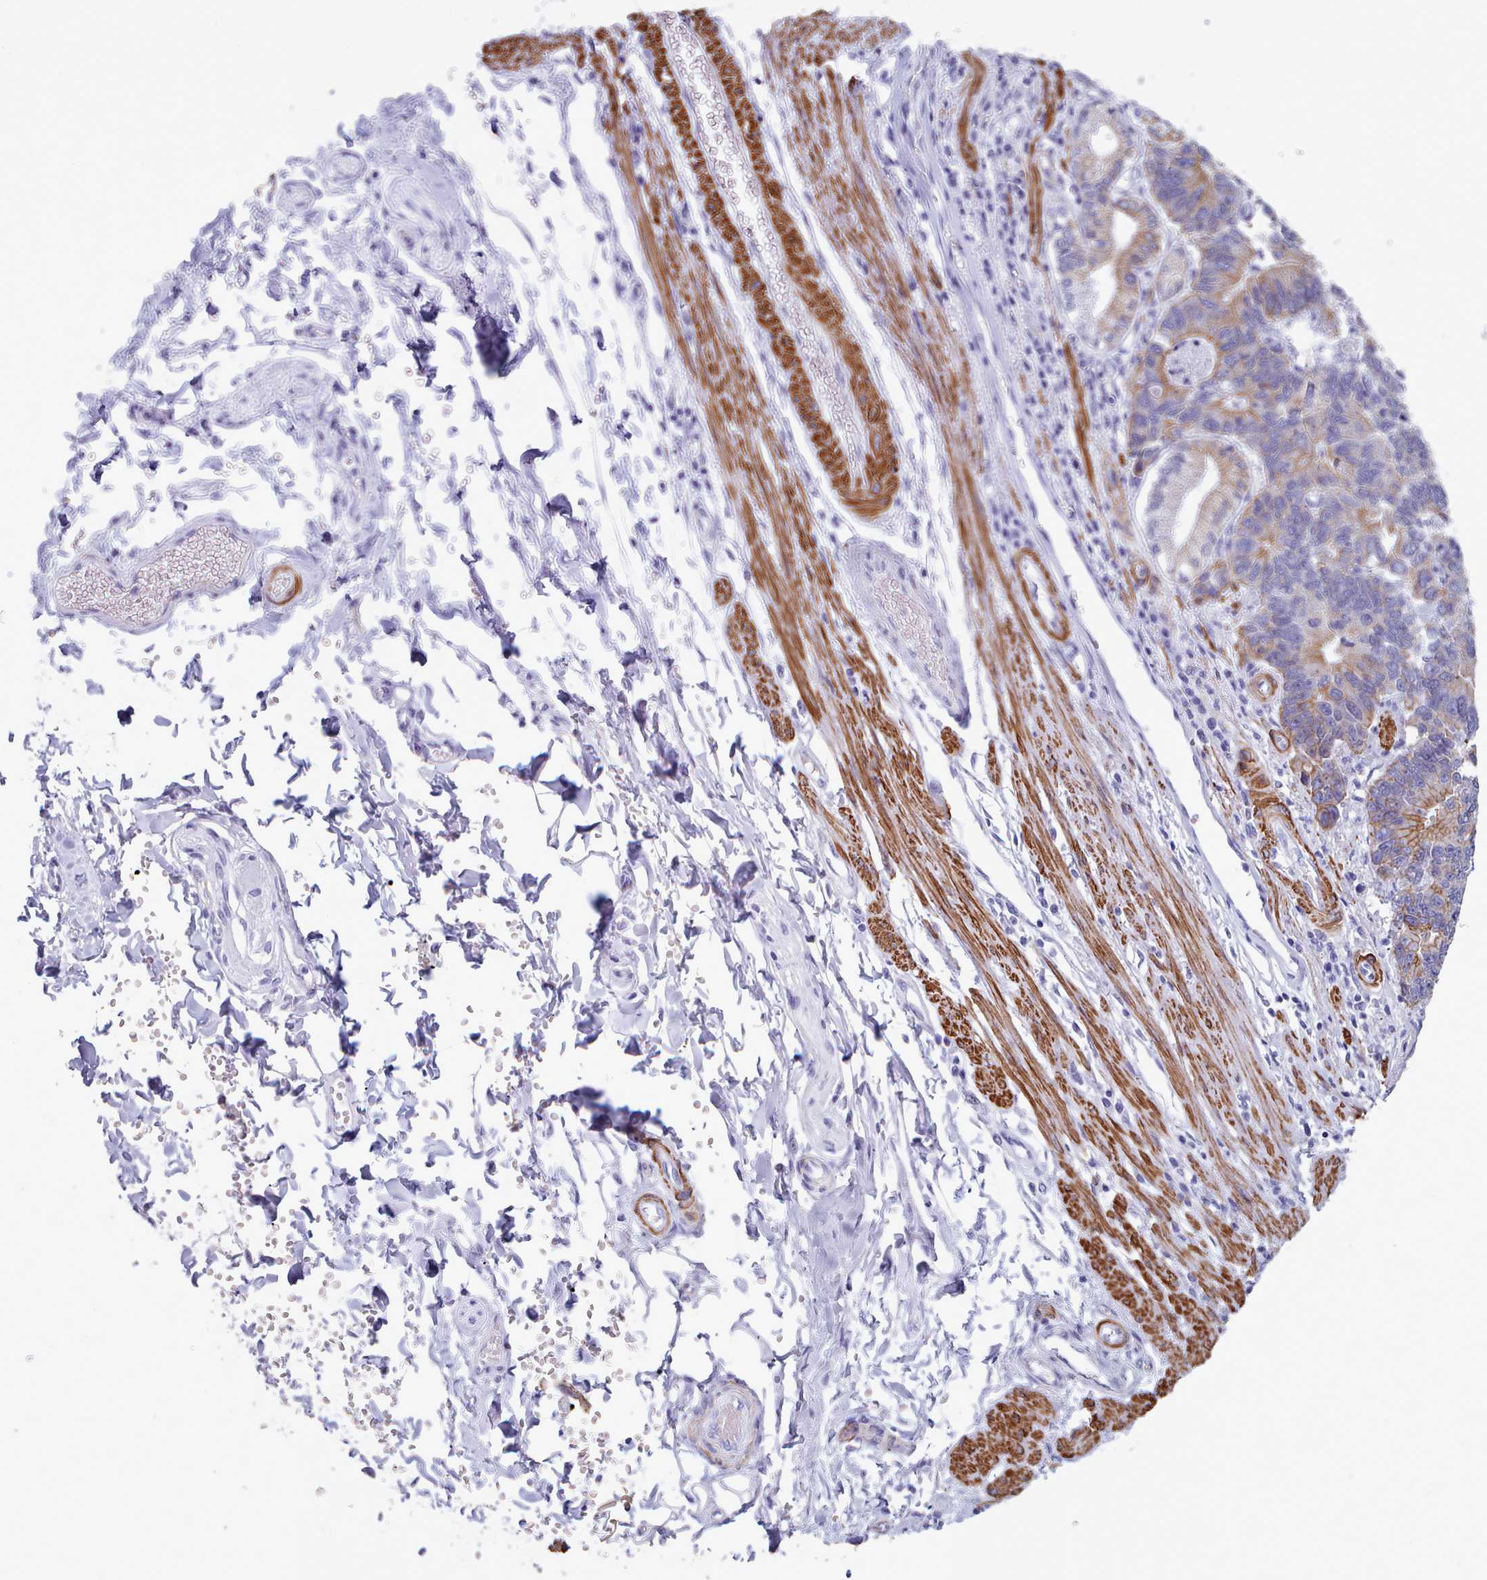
{"staining": {"intensity": "moderate", "quantity": "25%-75%", "location": "cytoplasmic/membranous"}, "tissue": "stomach cancer", "cell_type": "Tumor cells", "image_type": "cancer", "snomed": [{"axis": "morphology", "description": "Adenocarcinoma, NOS"}, {"axis": "topography", "description": "Stomach"}], "caption": "High-power microscopy captured an immunohistochemistry (IHC) micrograph of stomach cancer (adenocarcinoma), revealing moderate cytoplasmic/membranous staining in about 25%-75% of tumor cells. (Brightfield microscopy of DAB IHC at high magnification).", "gene": "FPGS", "patient": {"sex": "male", "age": 59}}